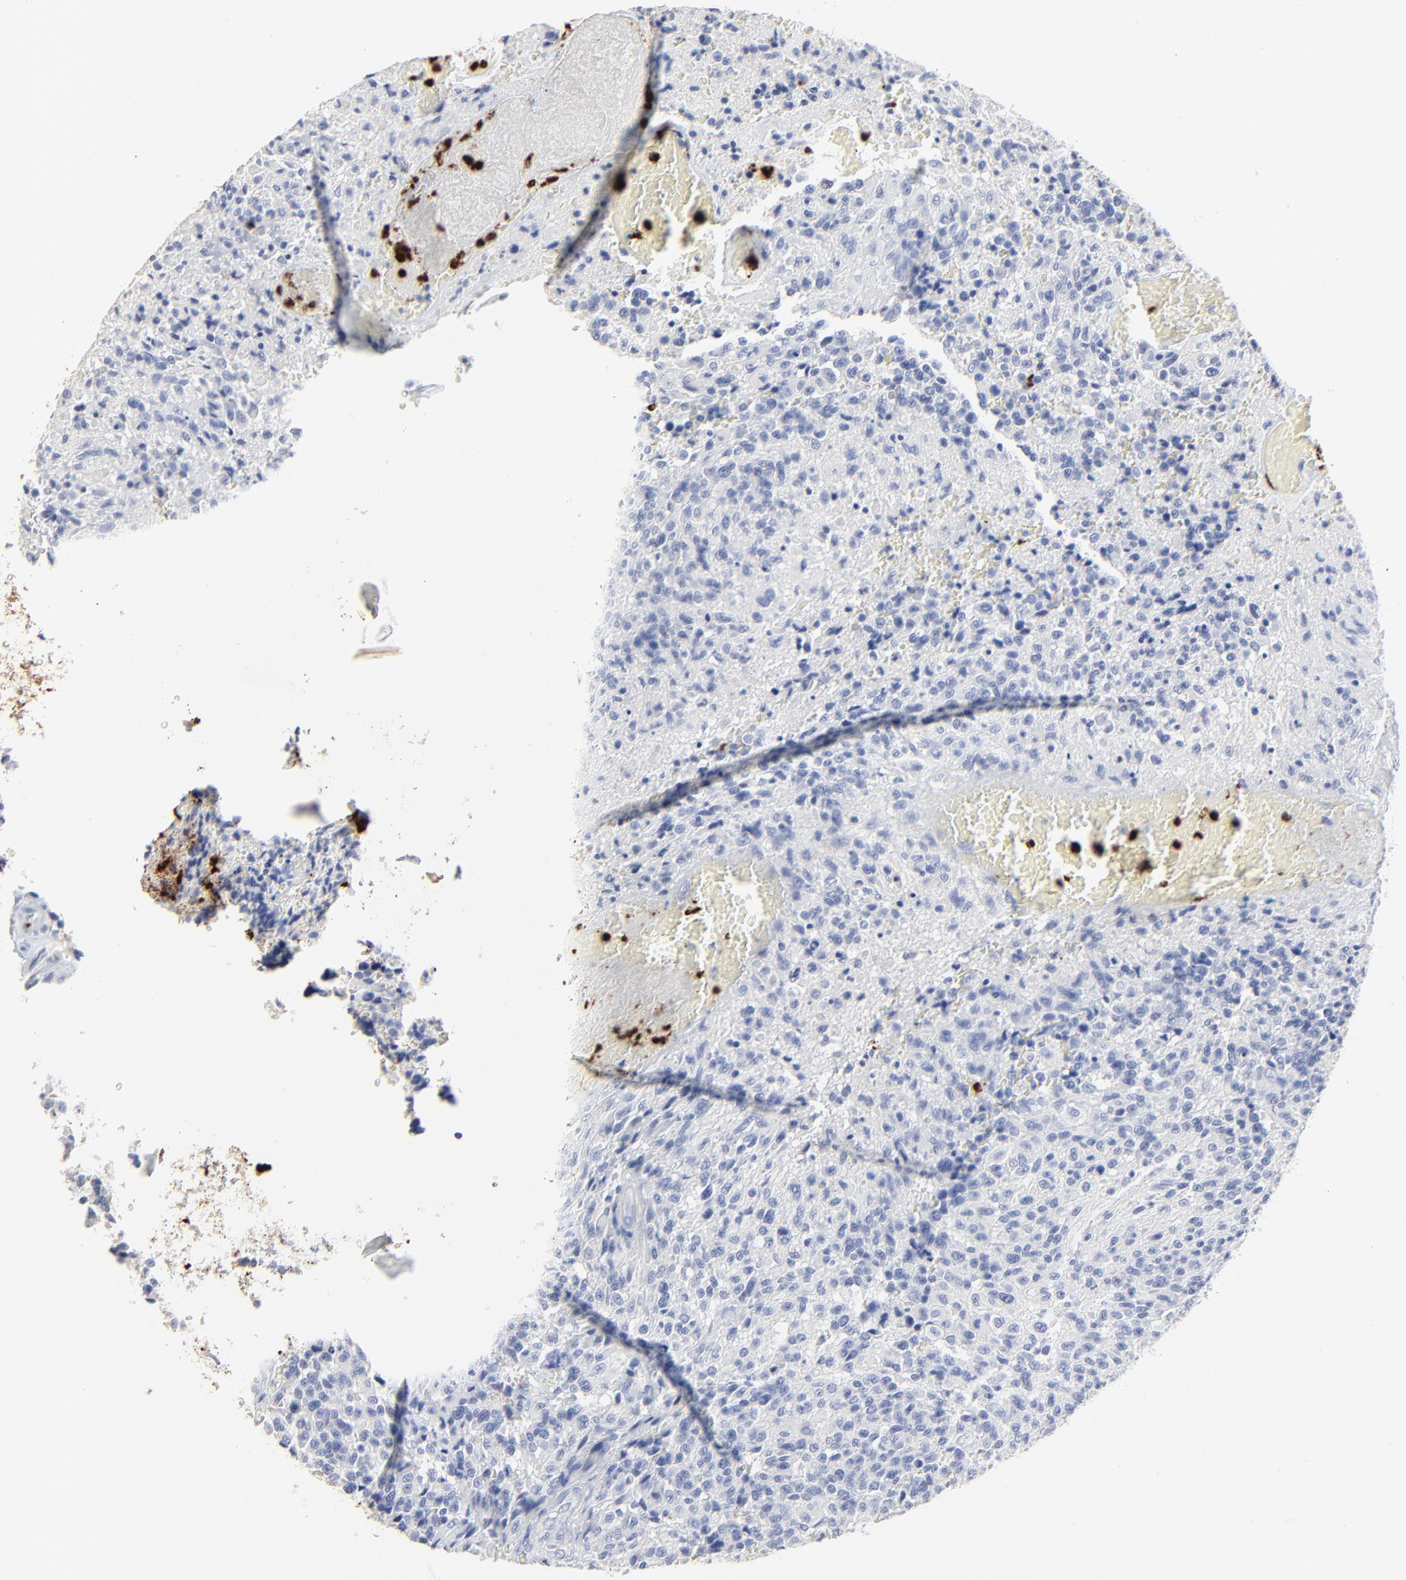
{"staining": {"intensity": "negative", "quantity": "none", "location": "none"}, "tissue": "glioma", "cell_type": "Tumor cells", "image_type": "cancer", "snomed": [{"axis": "morphology", "description": "Glioma, malignant, High grade"}, {"axis": "topography", "description": "Brain"}], "caption": "Immunohistochemical staining of human malignant glioma (high-grade) exhibits no significant positivity in tumor cells.", "gene": "LCN2", "patient": {"sex": "male", "age": 36}}